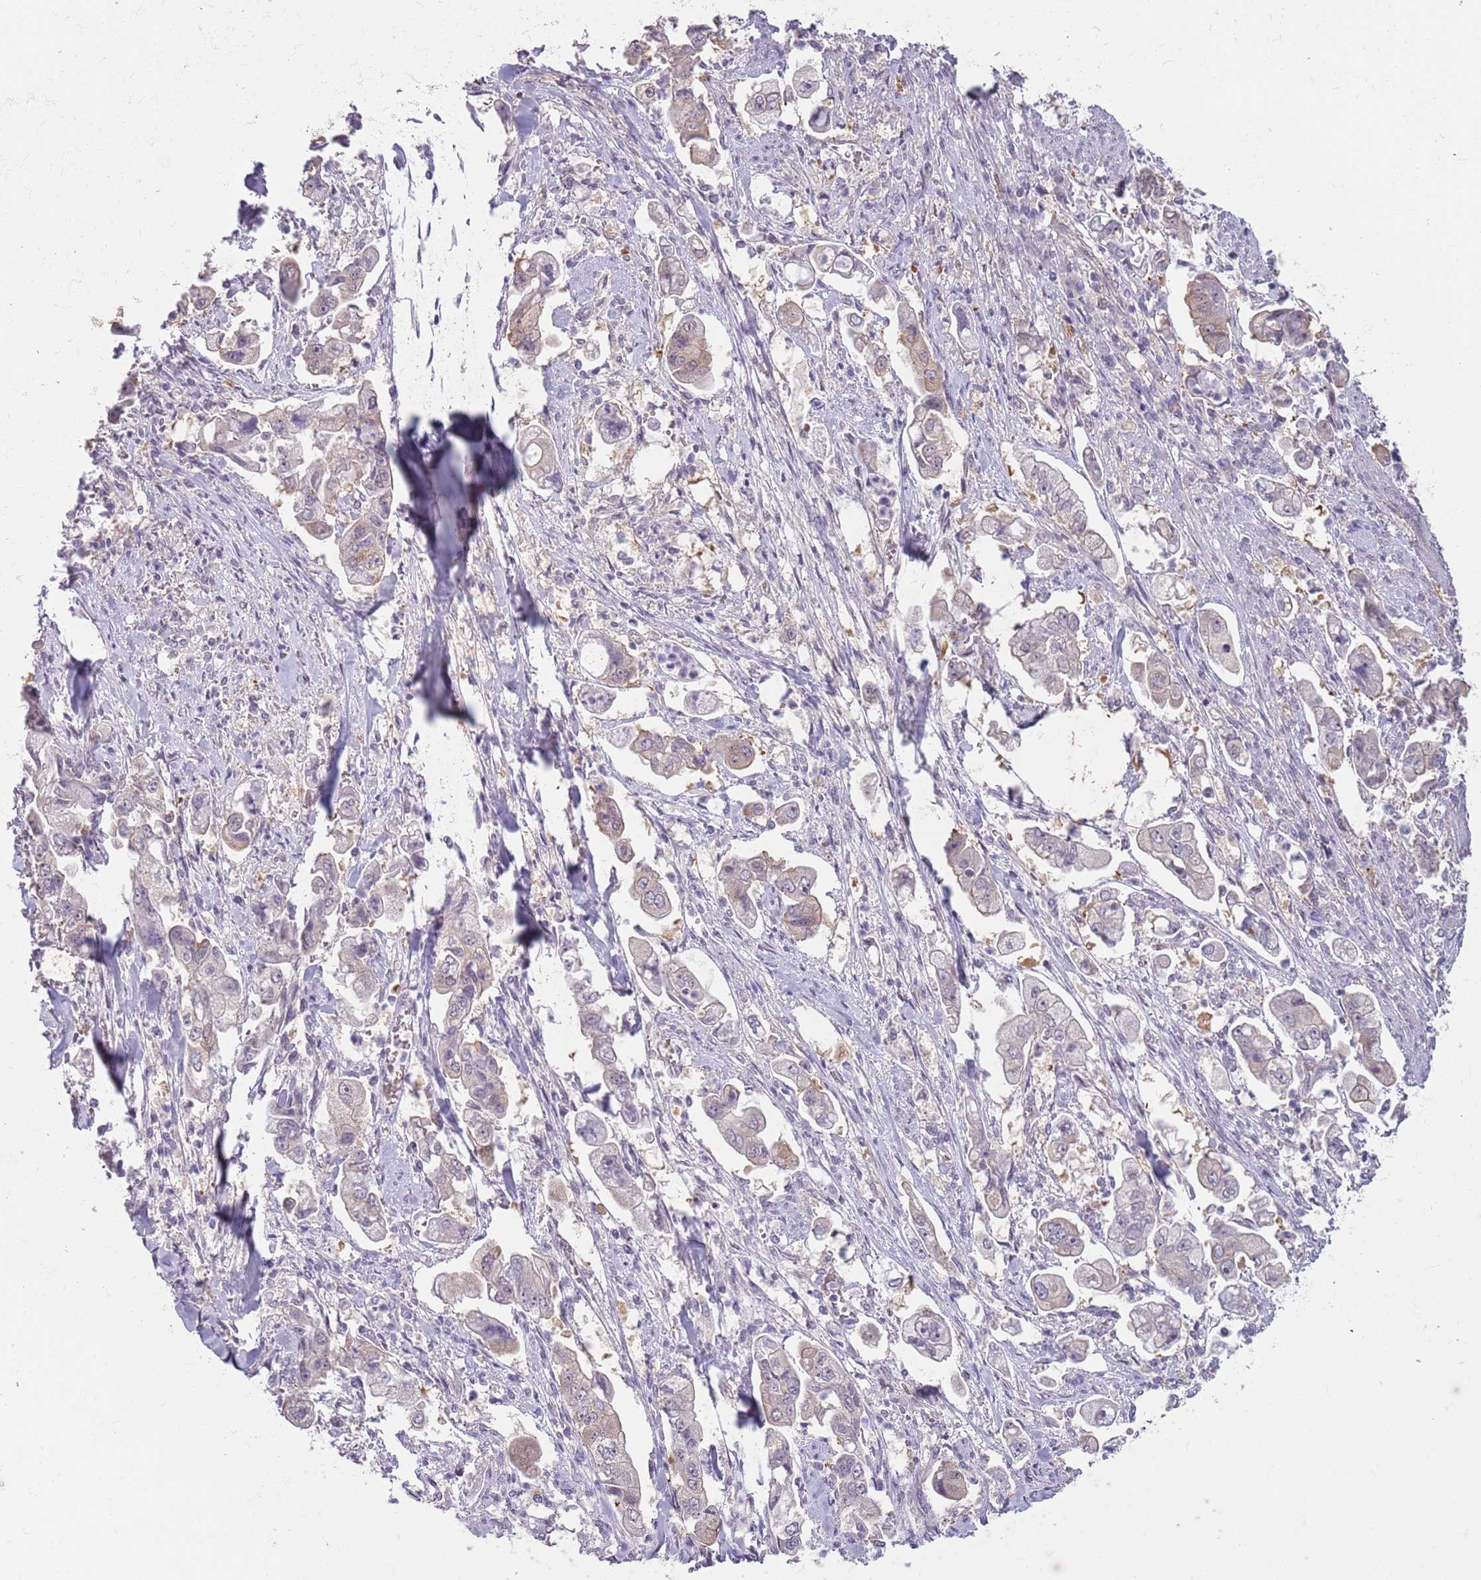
{"staining": {"intensity": "weak", "quantity": "<25%", "location": "cytoplasmic/membranous"}, "tissue": "stomach cancer", "cell_type": "Tumor cells", "image_type": "cancer", "snomed": [{"axis": "morphology", "description": "Adenocarcinoma, NOS"}, {"axis": "topography", "description": "Stomach"}], "caption": "Immunohistochemistry image of human adenocarcinoma (stomach) stained for a protein (brown), which exhibits no positivity in tumor cells.", "gene": "LDHD", "patient": {"sex": "male", "age": 62}}